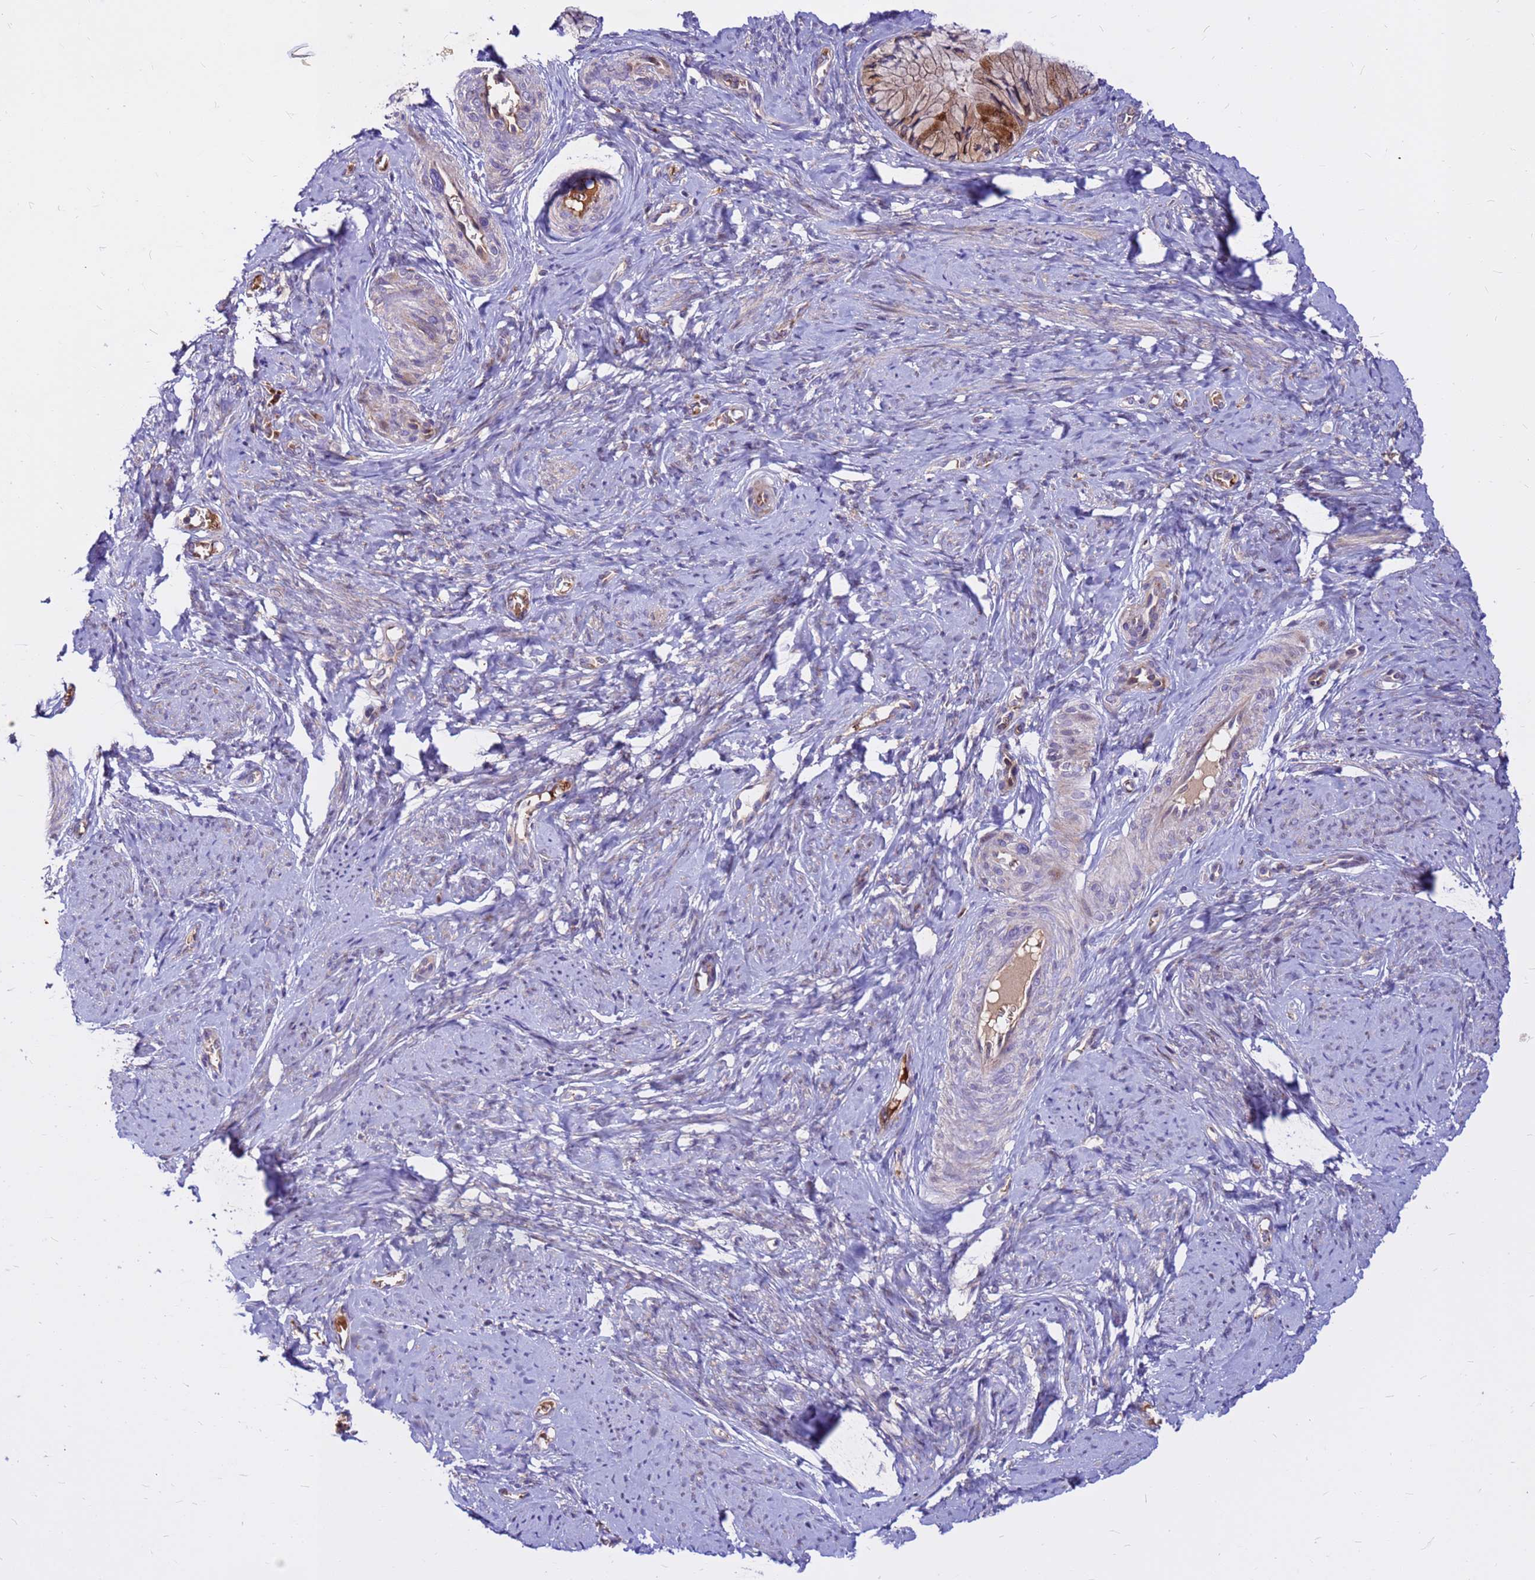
{"staining": {"intensity": "moderate", "quantity": "<25%", "location": "cytoplasmic/membranous"}, "tissue": "cervix", "cell_type": "Glandular cells", "image_type": "normal", "snomed": [{"axis": "morphology", "description": "Normal tissue, NOS"}, {"axis": "topography", "description": "Cervix"}], "caption": "Glandular cells reveal low levels of moderate cytoplasmic/membranous positivity in approximately <25% of cells in benign human cervix.", "gene": "ZNF669", "patient": {"sex": "female", "age": 42}}